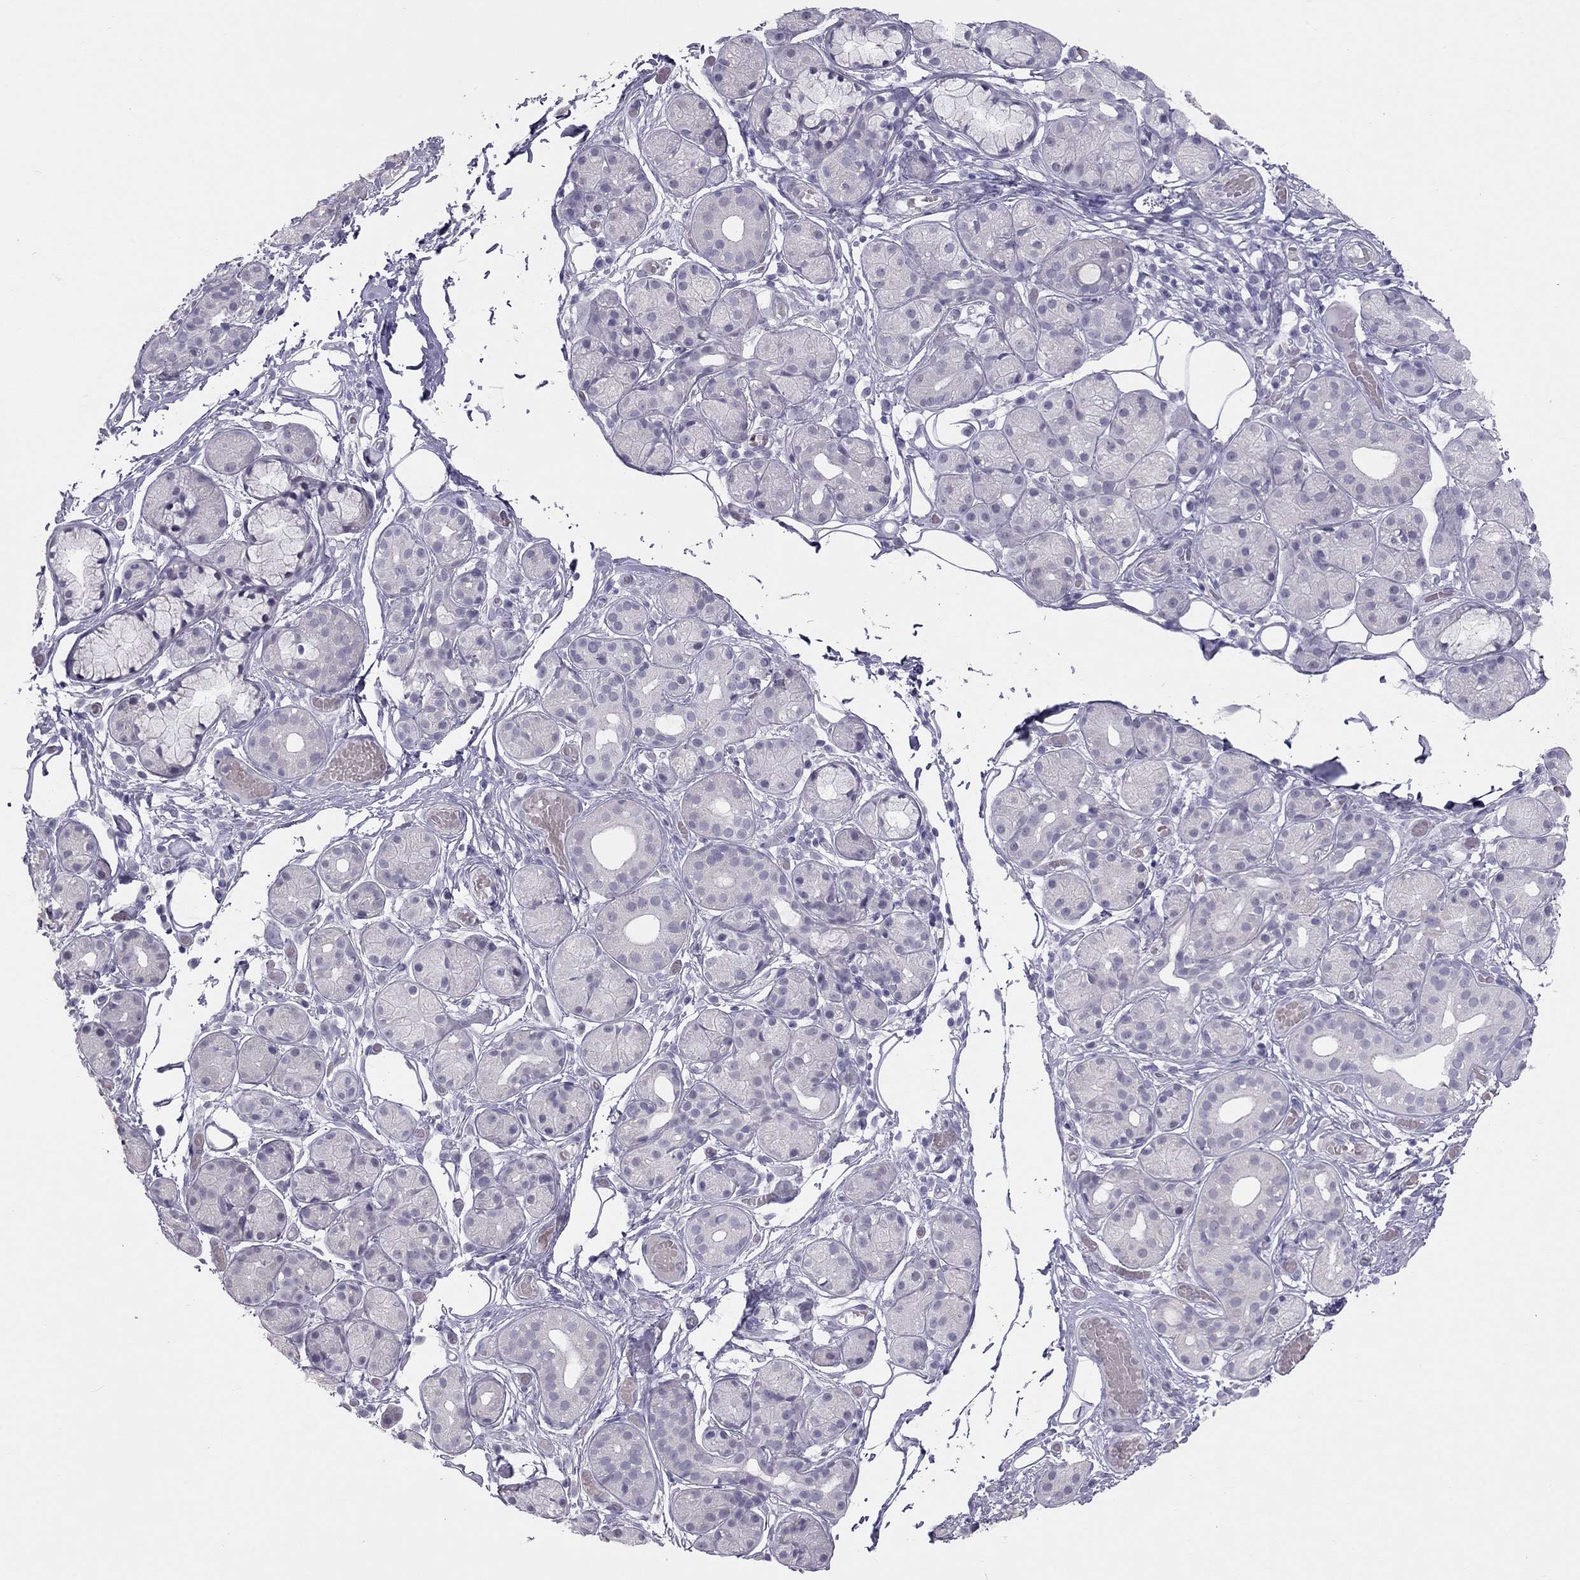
{"staining": {"intensity": "negative", "quantity": "none", "location": "none"}, "tissue": "salivary gland", "cell_type": "Glandular cells", "image_type": "normal", "snomed": [{"axis": "morphology", "description": "Normal tissue, NOS"}, {"axis": "topography", "description": "Salivary gland"}, {"axis": "topography", "description": "Peripheral nerve tissue"}], "caption": "This is a histopathology image of immunohistochemistry staining of unremarkable salivary gland, which shows no positivity in glandular cells. (DAB (3,3'-diaminobenzidine) IHC visualized using brightfield microscopy, high magnification).", "gene": "SPATA12", "patient": {"sex": "male", "age": 71}}